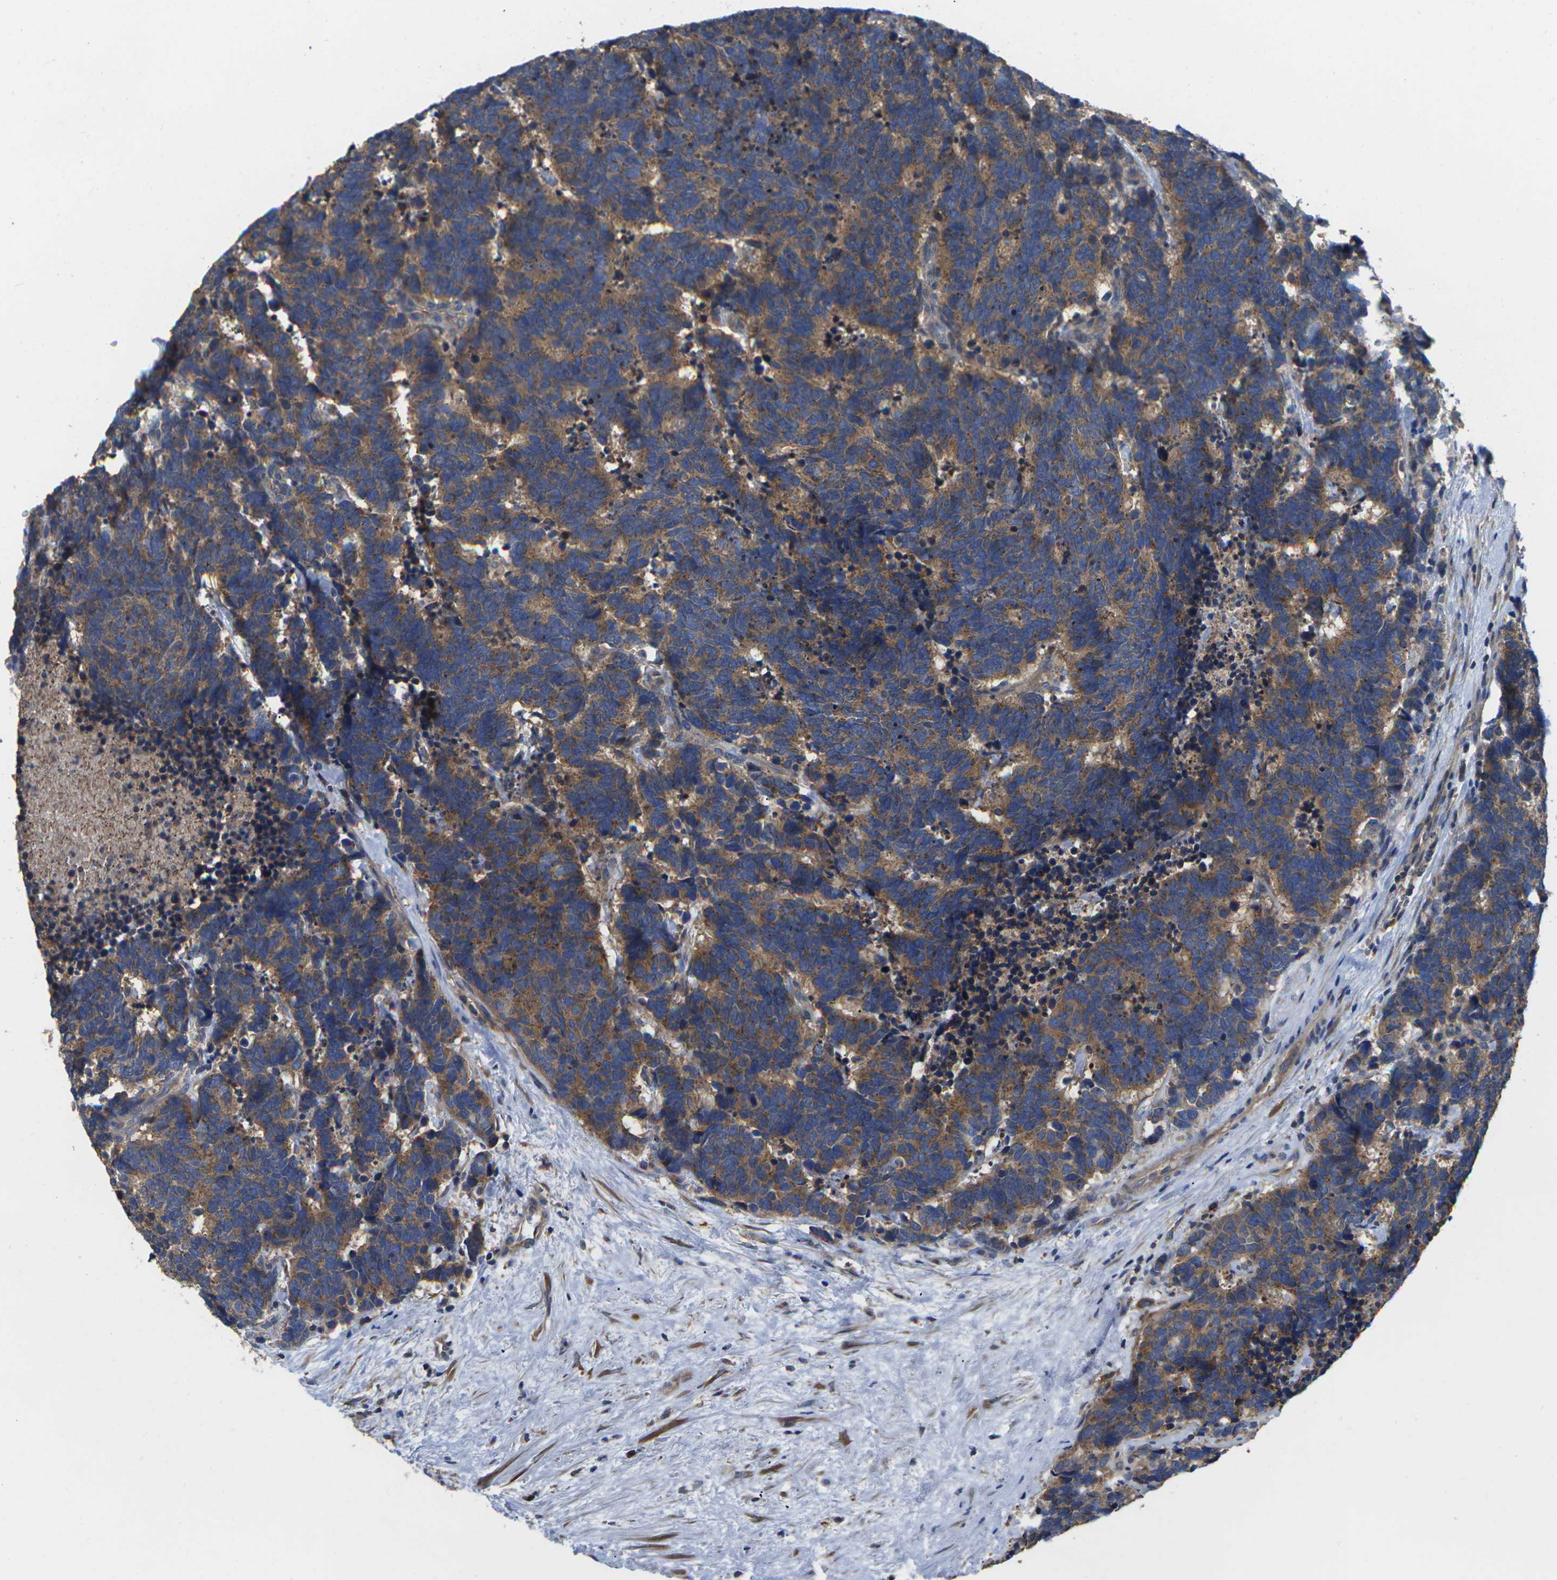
{"staining": {"intensity": "moderate", "quantity": ">75%", "location": "cytoplasmic/membranous"}, "tissue": "carcinoid", "cell_type": "Tumor cells", "image_type": "cancer", "snomed": [{"axis": "morphology", "description": "Carcinoma, NOS"}, {"axis": "morphology", "description": "Carcinoid, malignant, NOS"}, {"axis": "topography", "description": "Urinary bladder"}], "caption": "Protein staining demonstrates moderate cytoplasmic/membranous expression in about >75% of tumor cells in carcinoma.", "gene": "TMCC2", "patient": {"sex": "male", "age": 57}}